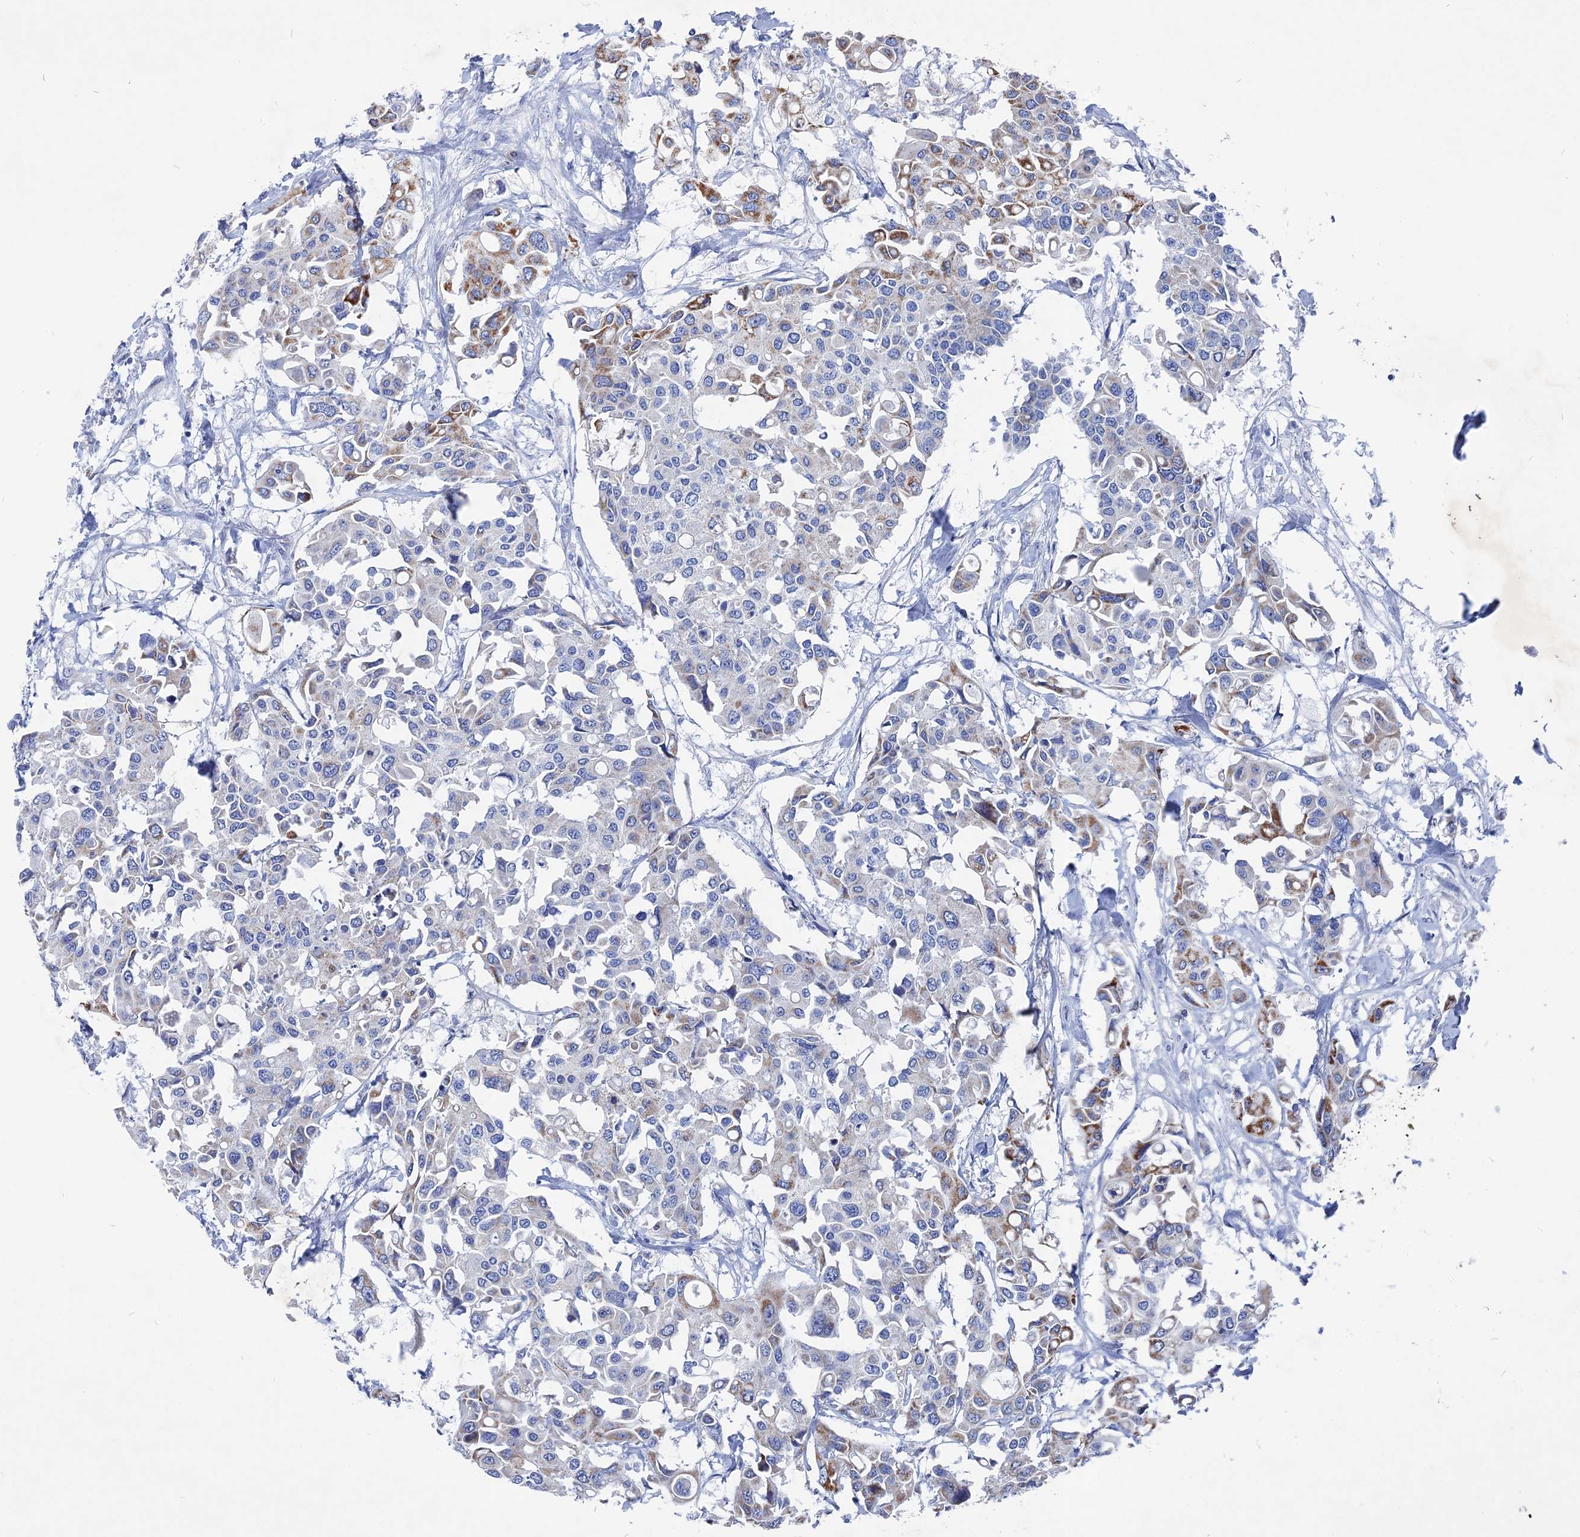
{"staining": {"intensity": "moderate", "quantity": "<25%", "location": "cytoplasmic/membranous"}, "tissue": "colorectal cancer", "cell_type": "Tumor cells", "image_type": "cancer", "snomed": [{"axis": "morphology", "description": "Adenocarcinoma, NOS"}, {"axis": "topography", "description": "Colon"}], "caption": "Brown immunohistochemical staining in colorectal adenocarcinoma demonstrates moderate cytoplasmic/membranous expression in approximately <25% of tumor cells.", "gene": "HIGD1A", "patient": {"sex": "male", "age": 77}}